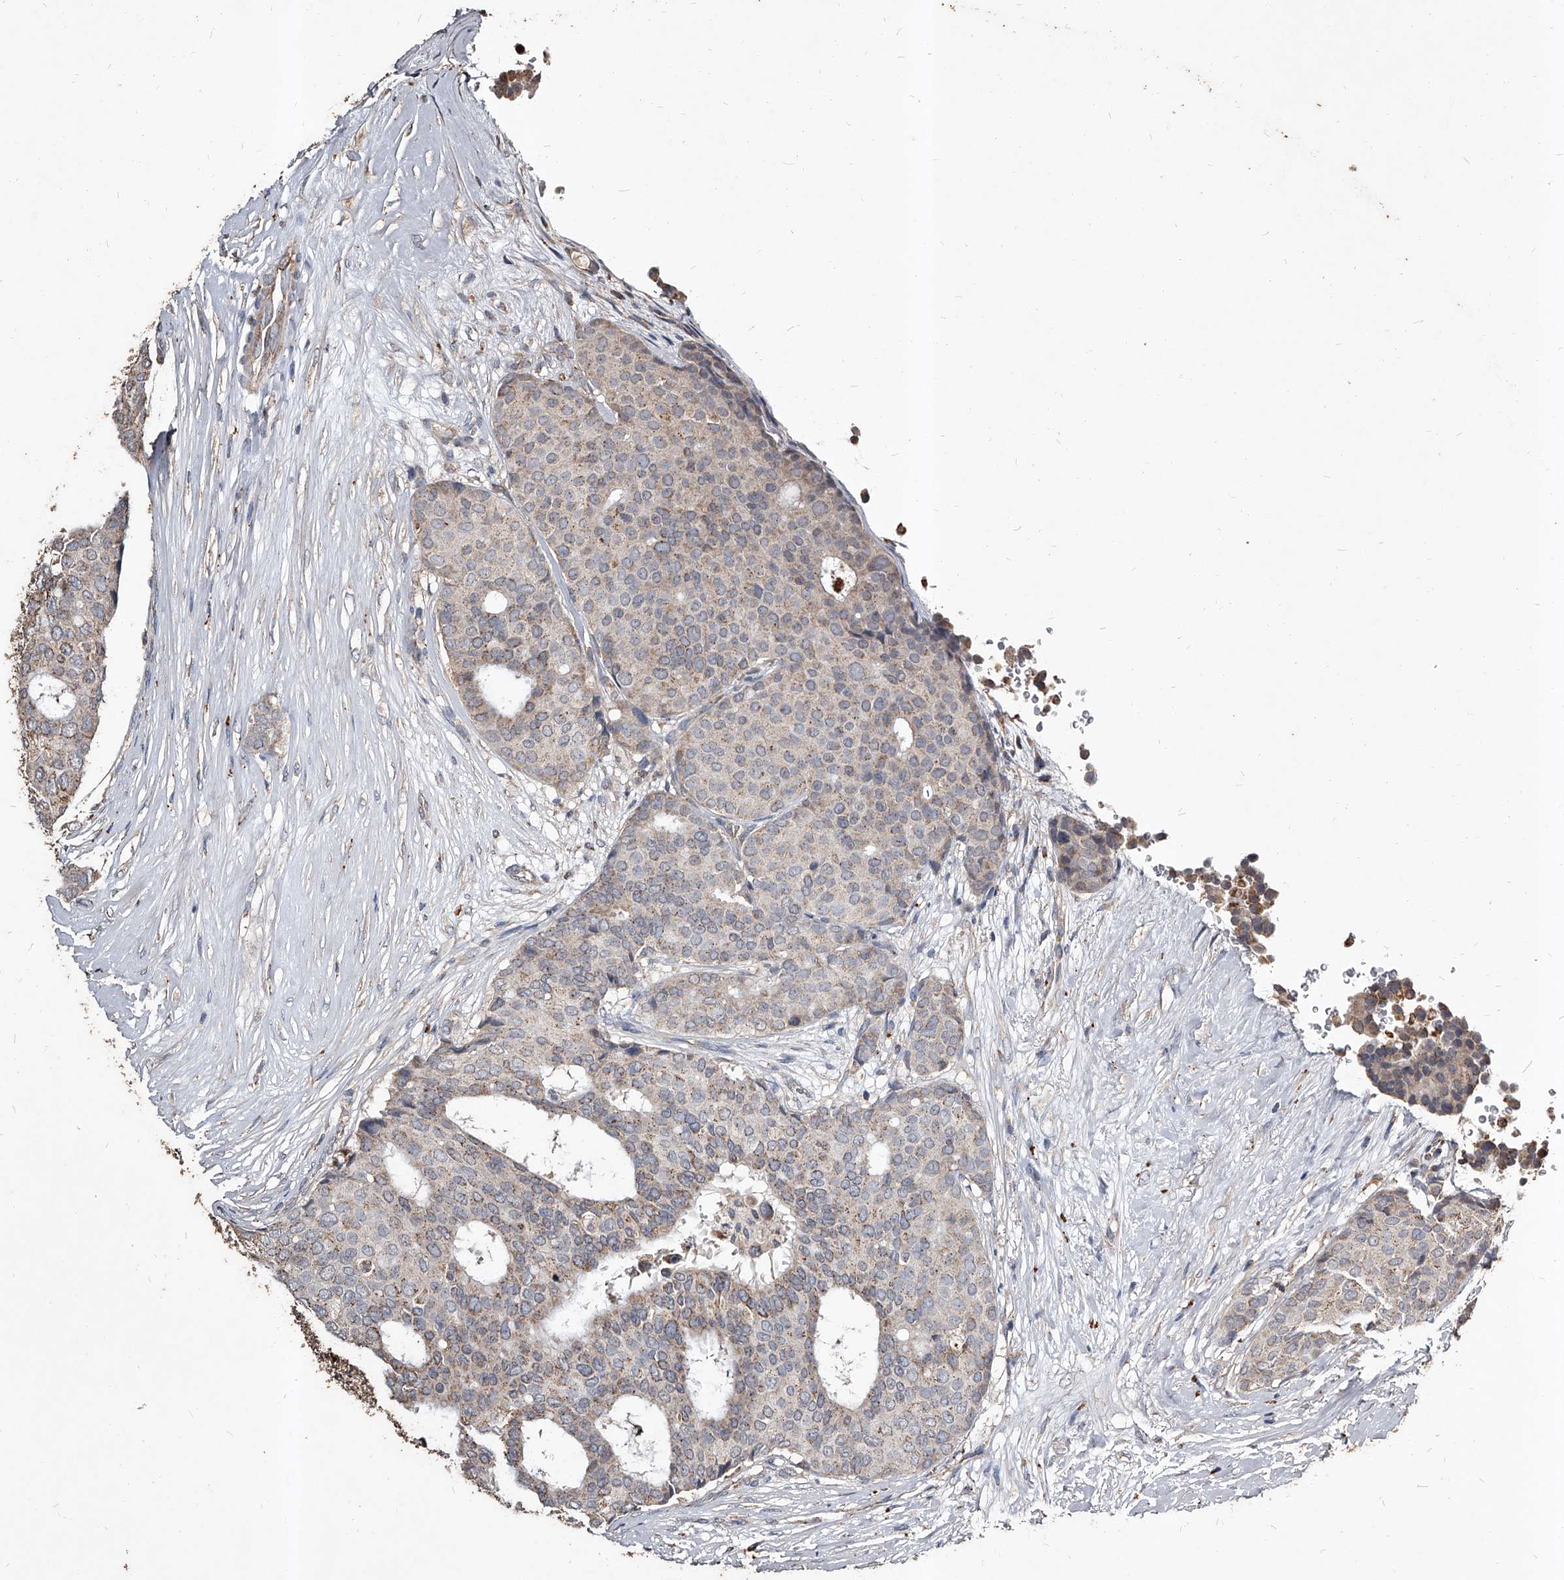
{"staining": {"intensity": "weak", "quantity": "25%-75%", "location": "cytoplasmic/membranous"}, "tissue": "breast cancer", "cell_type": "Tumor cells", "image_type": "cancer", "snomed": [{"axis": "morphology", "description": "Duct carcinoma"}, {"axis": "topography", "description": "Breast"}], "caption": "Breast cancer tissue displays weak cytoplasmic/membranous positivity in approximately 25%-75% of tumor cells", "gene": "GPR183", "patient": {"sex": "female", "age": 75}}